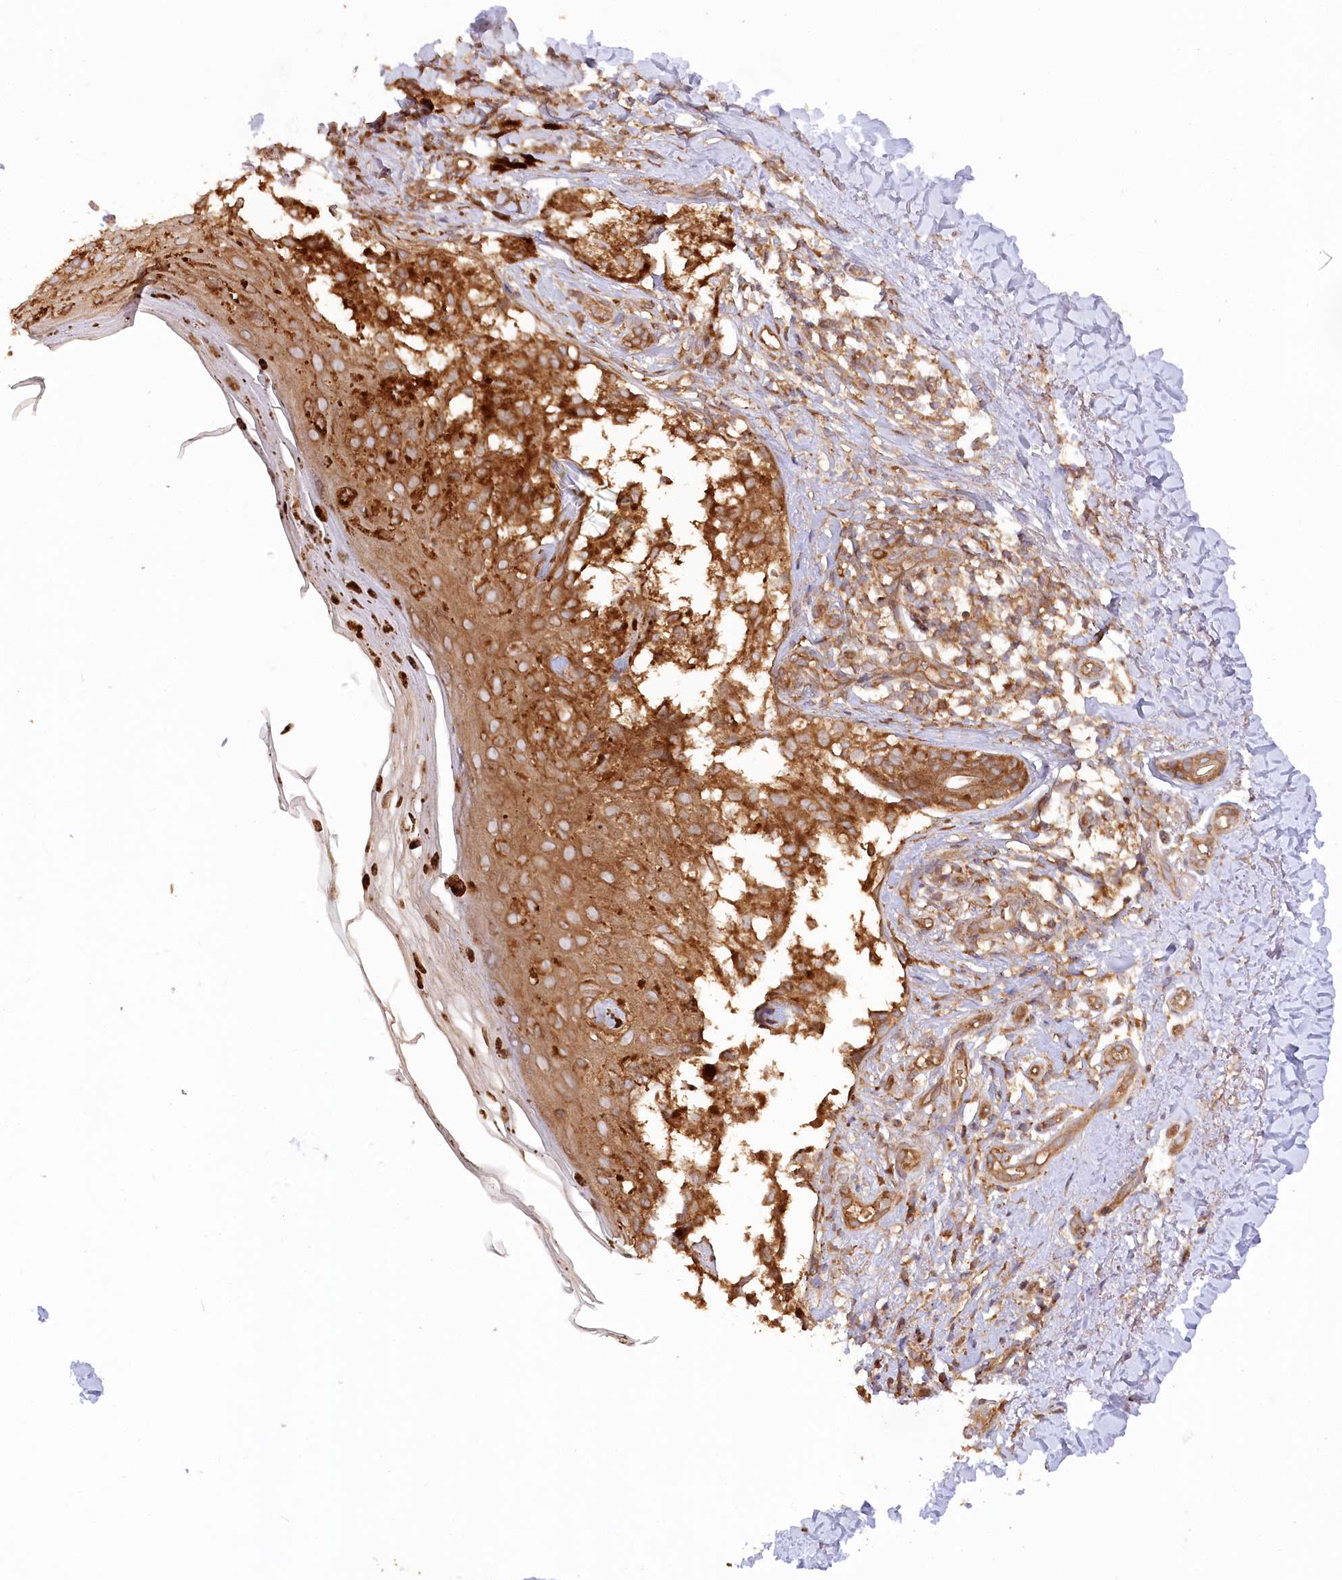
{"staining": {"intensity": "strong", "quantity": ">75%", "location": "cytoplasmic/membranous"}, "tissue": "melanoma", "cell_type": "Tumor cells", "image_type": "cancer", "snomed": [{"axis": "morphology", "description": "Malignant melanoma, NOS"}, {"axis": "topography", "description": "Skin"}], "caption": "DAB immunohistochemical staining of human melanoma demonstrates strong cytoplasmic/membranous protein positivity in about >75% of tumor cells. (DAB (3,3'-diaminobenzidine) IHC, brown staining for protein, blue staining for nuclei).", "gene": "PAIP2", "patient": {"sex": "female", "age": 50}}